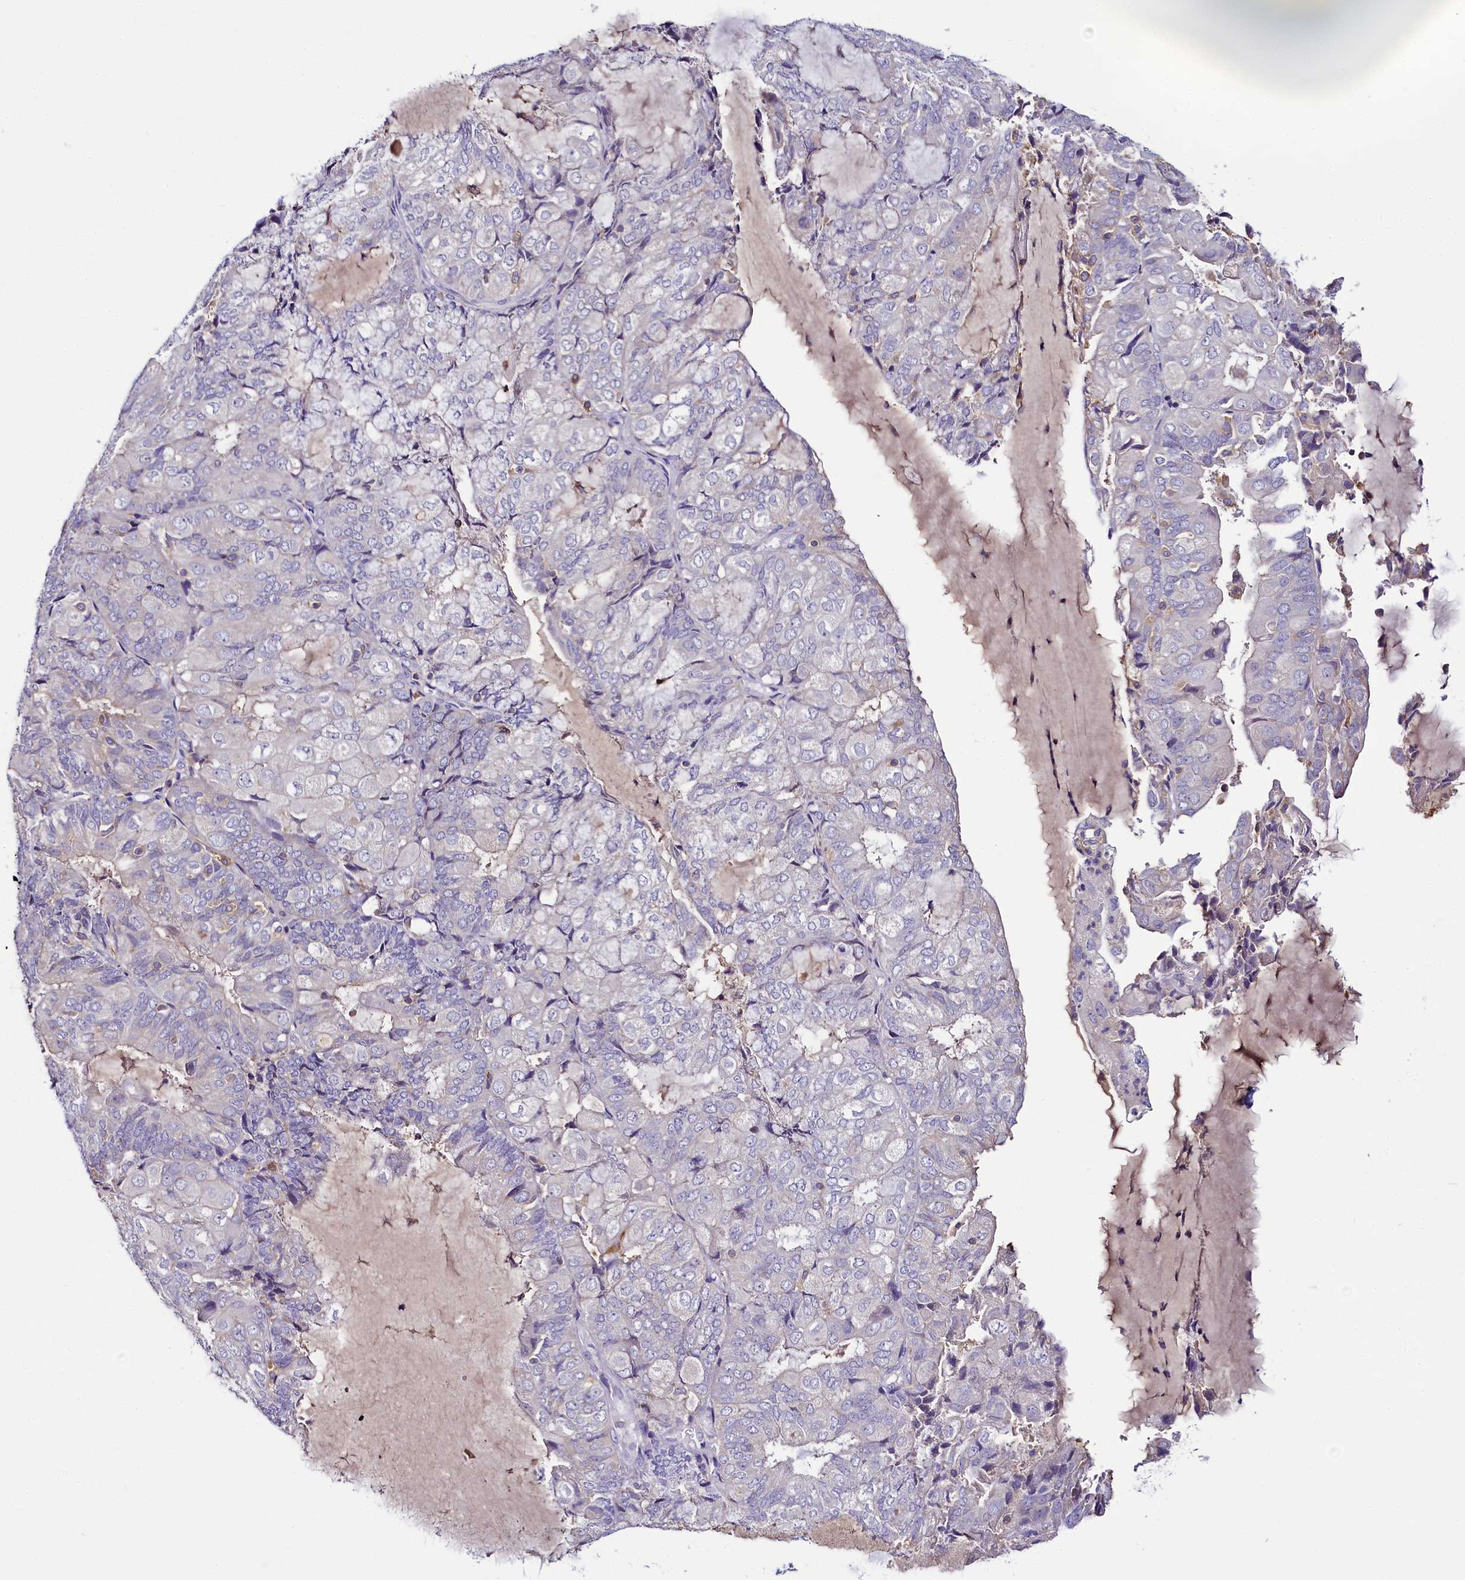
{"staining": {"intensity": "negative", "quantity": "none", "location": "none"}, "tissue": "endometrial cancer", "cell_type": "Tumor cells", "image_type": "cancer", "snomed": [{"axis": "morphology", "description": "Adenocarcinoma, NOS"}, {"axis": "topography", "description": "Endometrium"}], "caption": "Protein analysis of endometrial cancer (adenocarcinoma) demonstrates no significant staining in tumor cells. (DAB immunohistochemistry, high magnification).", "gene": "FGFR2", "patient": {"sex": "female", "age": 81}}